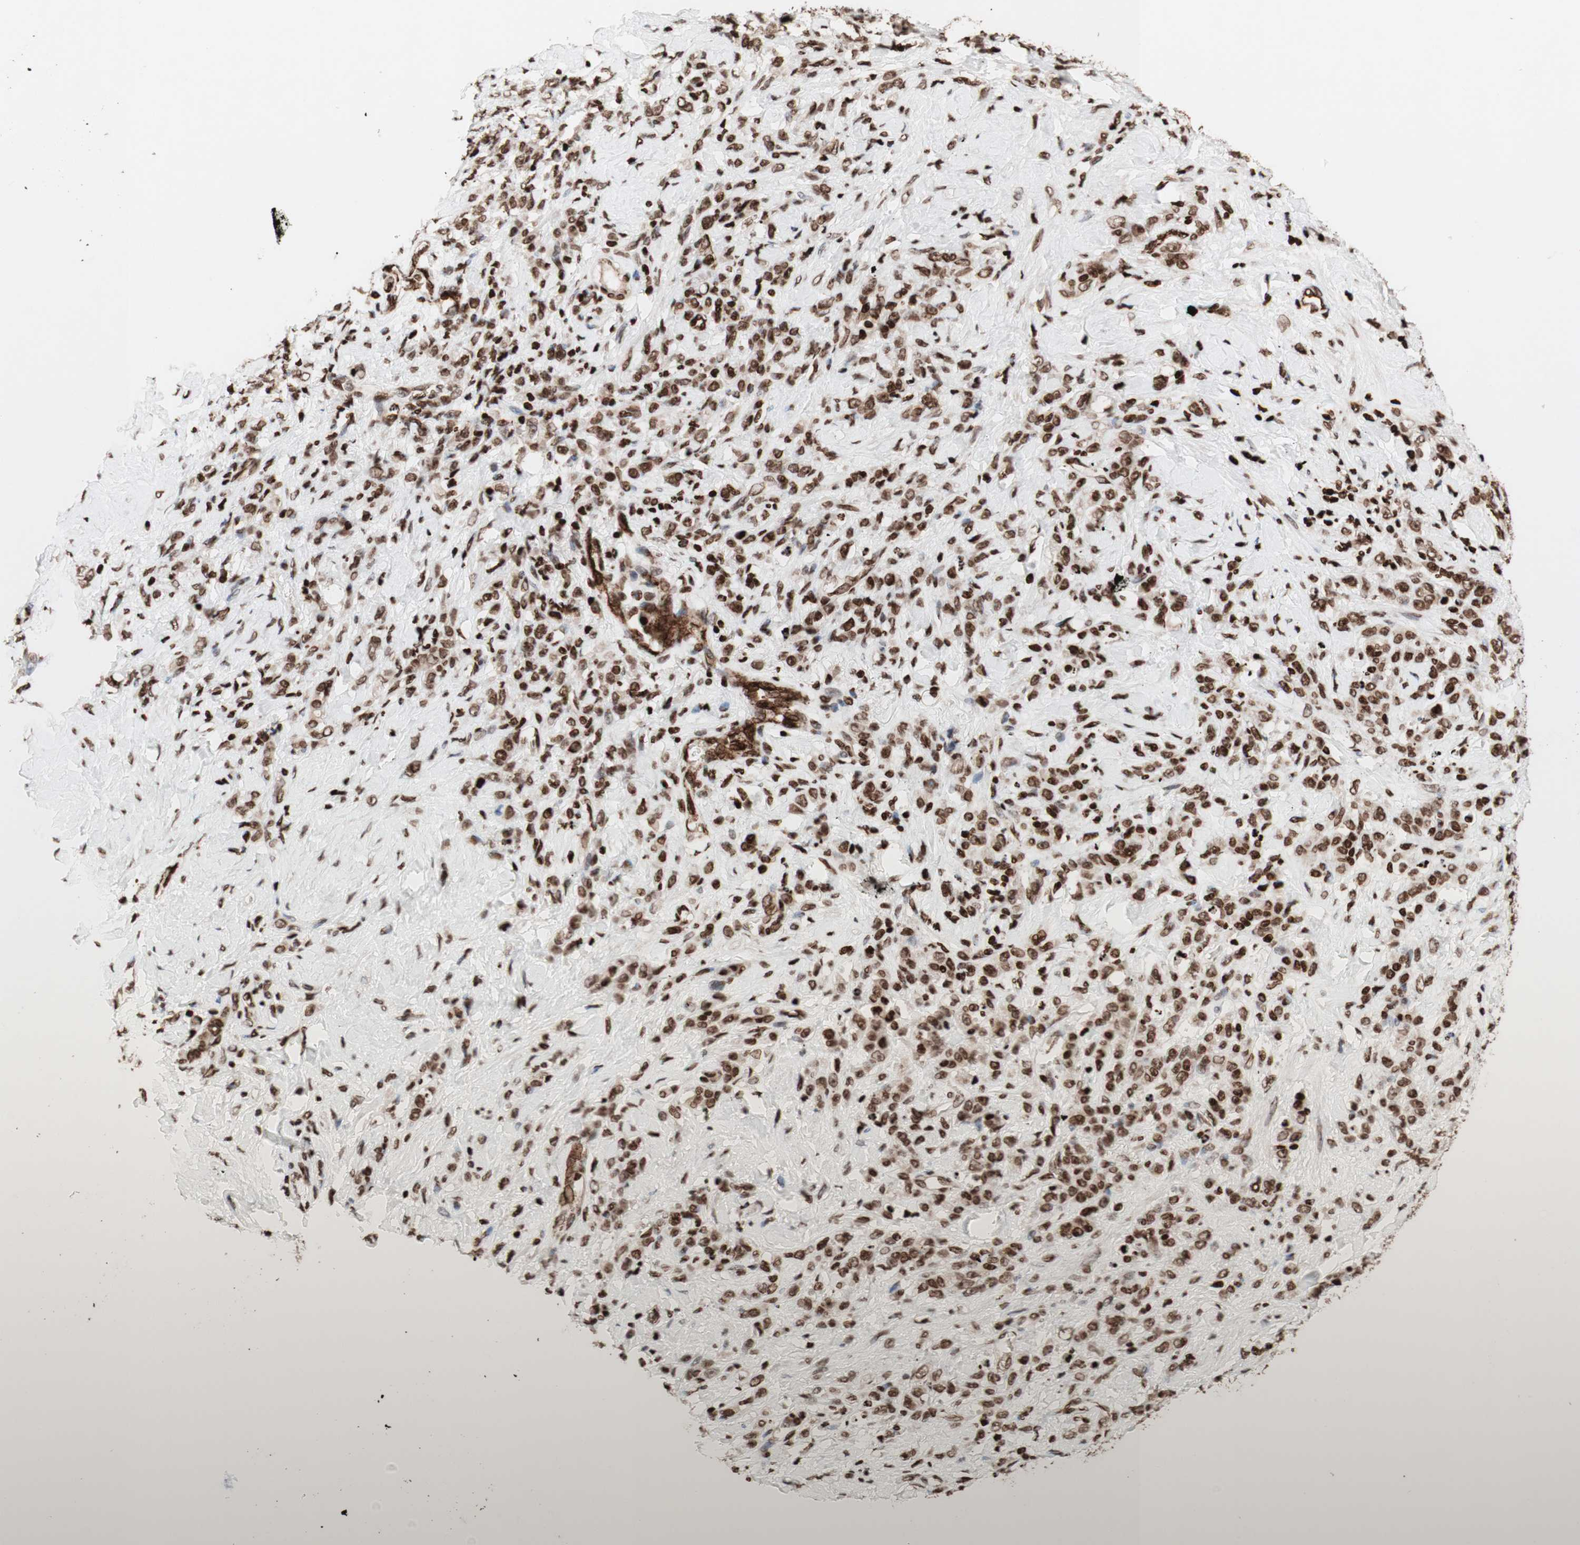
{"staining": {"intensity": "moderate", "quantity": ">75%", "location": "nuclear"}, "tissue": "stomach cancer", "cell_type": "Tumor cells", "image_type": "cancer", "snomed": [{"axis": "morphology", "description": "Adenocarcinoma, NOS"}, {"axis": "topography", "description": "Stomach"}], "caption": "An IHC photomicrograph of tumor tissue is shown. Protein staining in brown labels moderate nuclear positivity in adenocarcinoma (stomach) within tumor cells. The protein is stained brown, and the nuclei are stained in blue (DAB (3,3'-diaminobenzidine) IHC with brightfield microscopy, high magnification).", "gene": "NCAPD2", "patient": {"sex": "male", "age": 82}}